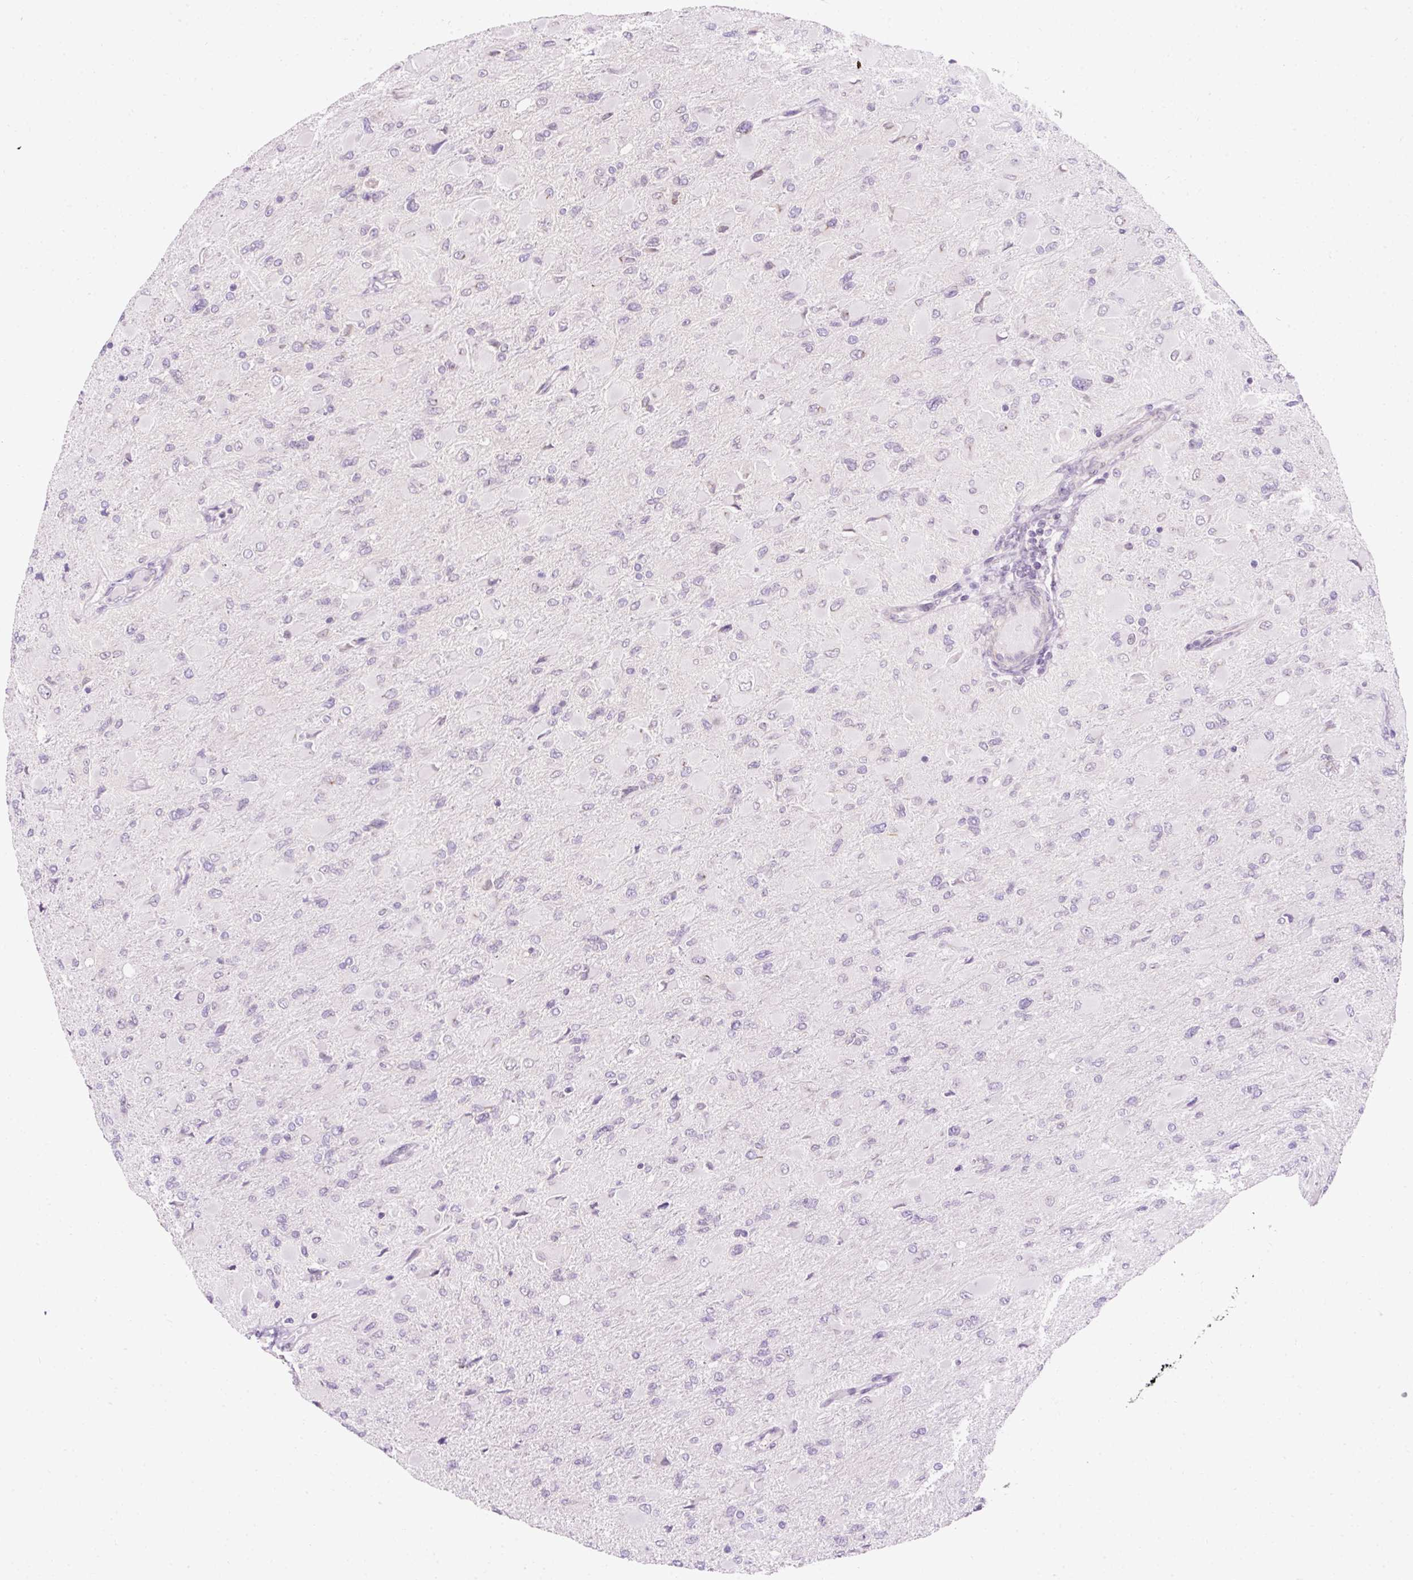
{"staining": {"intensity": "negative", "quantity": "none", "location": "none"}, "tissue": "glioma", "cell_type": "Tumor cells", "image_type": "cancer", "snomed": [{"axis": "morphology", "description": "Glioma, malignant, High grade"}, {"axis": "topography", "description": "Cerebral cortex"}], "caption": "The IHC image has no significant expression in tumor cells of glioma tissue.", "gene": "ZNF610", "patient": {"sex": "female", "age": 36}}